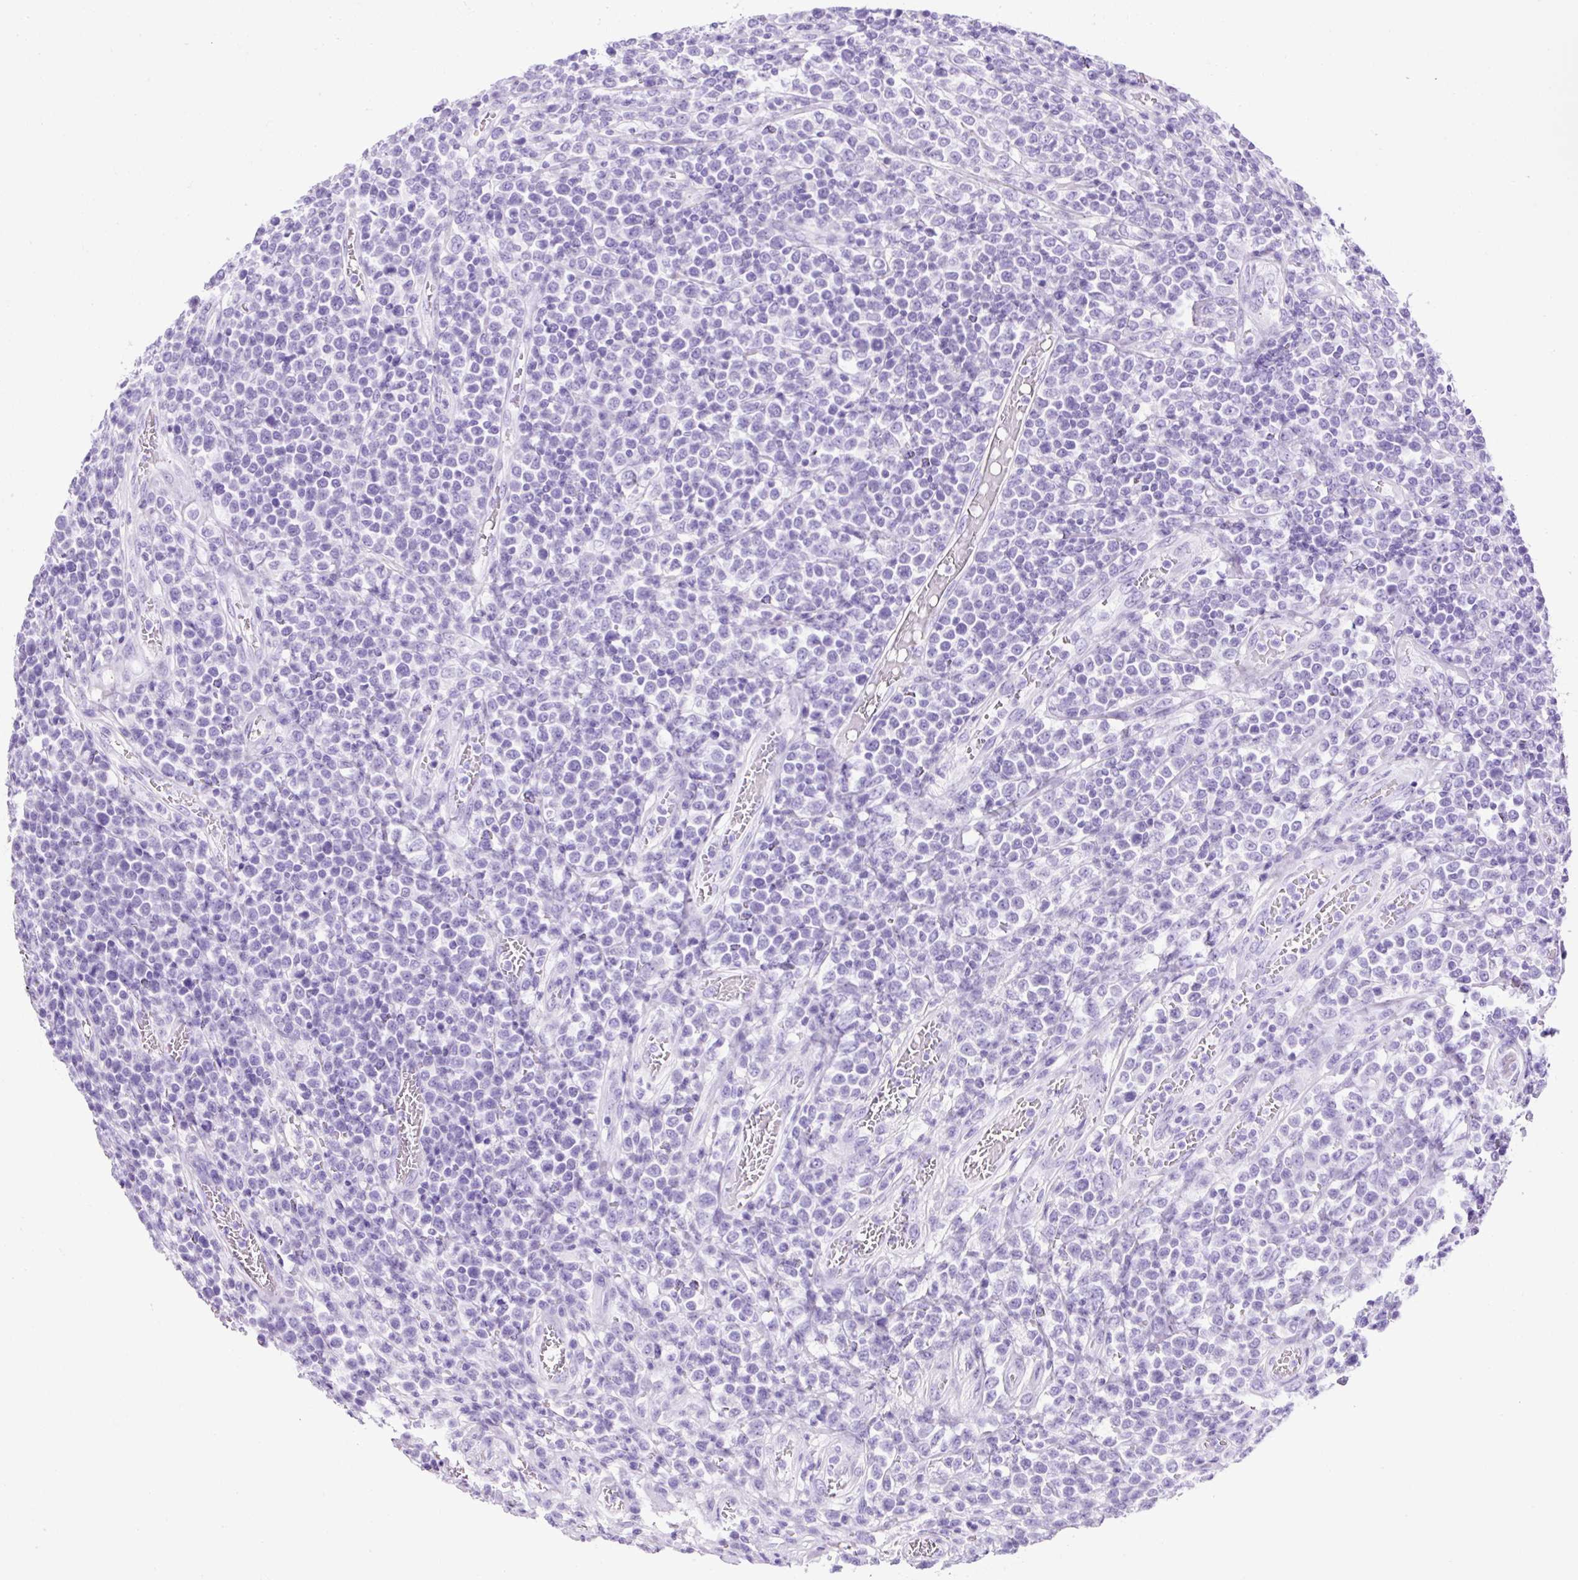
{"staining": {"intensity": "negative", "quantity": "none", "location": "none"}, "tissue": "lymphoma", "cell_type": "Tumor cells", "image_type": "cancer", "snomed": [{"axis": "morphology", "description": "Malignant lymphoma, non-Hodgkin's type, High grade"}, {"axis": "topography", "description": "Soft tissue"}], "caption": "Lymphoma stained for a protein using immunohistochemistry reveals no positivity tumor cells.", "gene": "KRT12", "patient": {"sex": "female", "age": 56}}